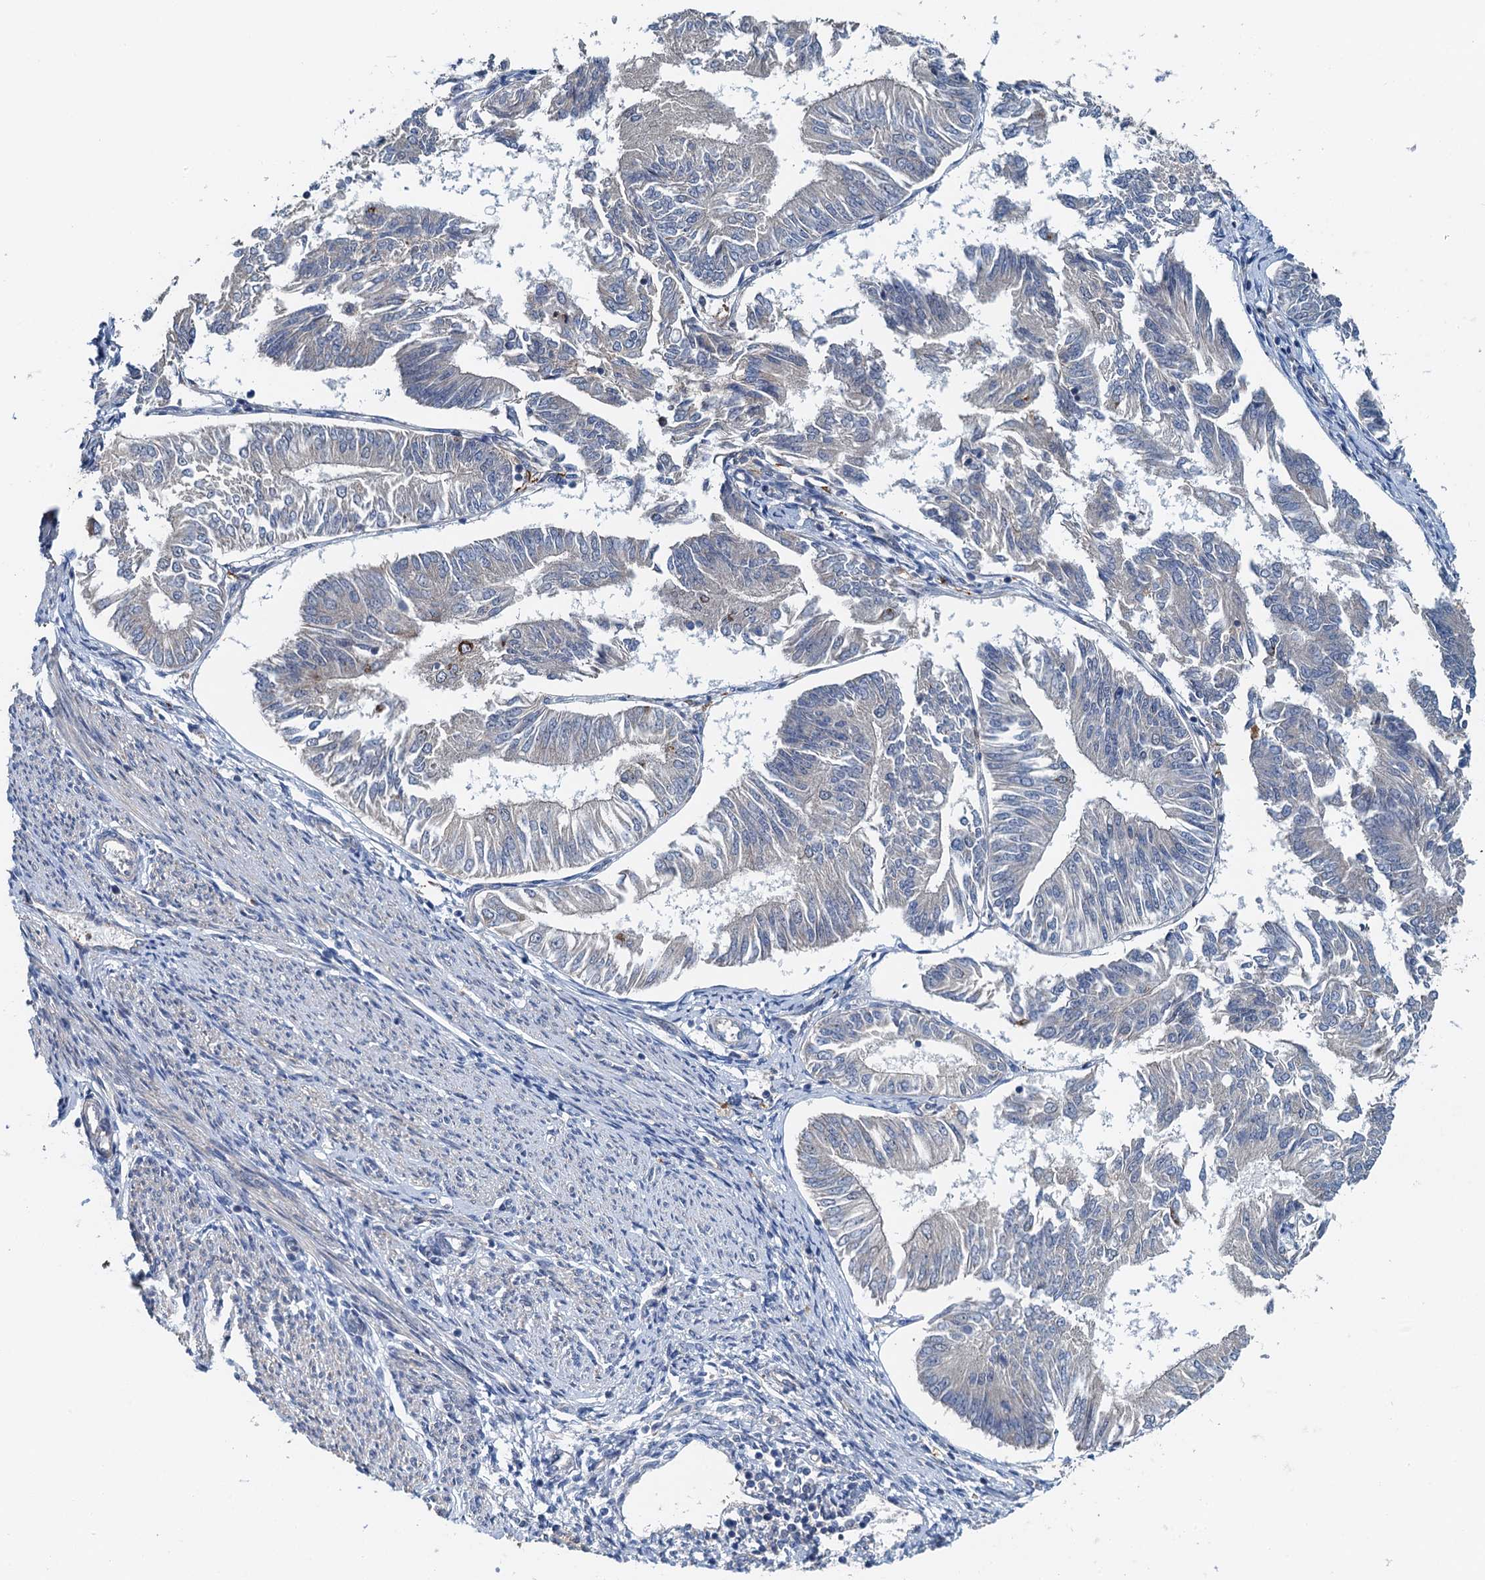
{"staining": {"intensity": "negative", "quantity": "none", "location": "none"}, "tissue": "endometrial cancer", "cell_type": "Tumor cells", "image_type": "cancer", "snomed": [{"axis": "morphology", "description": "Adenocarcinoma, NOS"}, {"axis": "topography", "description": "Endometrium"}], "caption": "Protein analysis of adenocarcinoma (endometrial) demonstrates no significant positivity in tumor cells. (DAB immunohistochemistry (IHC) visualized using brightfield microscopy, high magnification).", "gene": "ZNF606", "patient": {"sex": "female", "age": 58}}